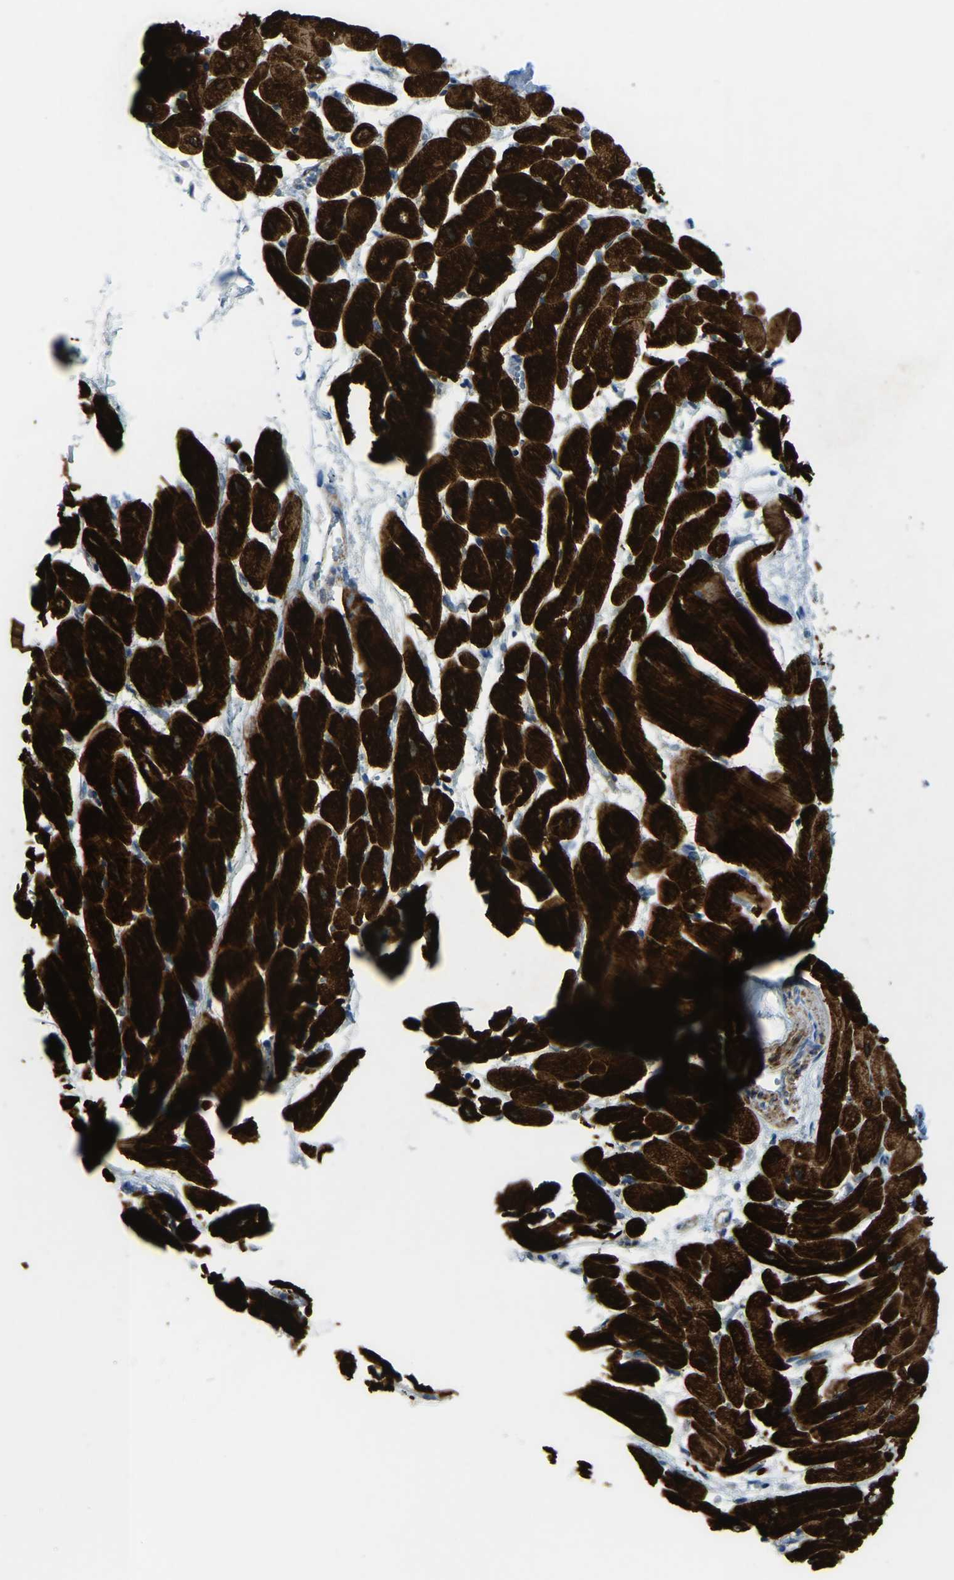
{"staining": {"intensity": "strong", "quantity": ">75%", "location": "cytoplasmic/membranous"}, "tissue": "heart muscle", "cell_type": "Cardiomyocytes", "image_type": "normal", "snomed": [{"axis": "morphology", "description": "Normal tissue, NOS"}, {"axis": "topography", "description": "Heart"}], "caption": "Immunohistochemistry (IHC) image of unremarkable human heart muscle stained for a protein (brown), which exhibits high levels of strong cytoplasmic/membranous positivity in about >75% of cardiomyocytes.", "gene": "MYL3", "patient": {"sex": "male", "age": 45}}